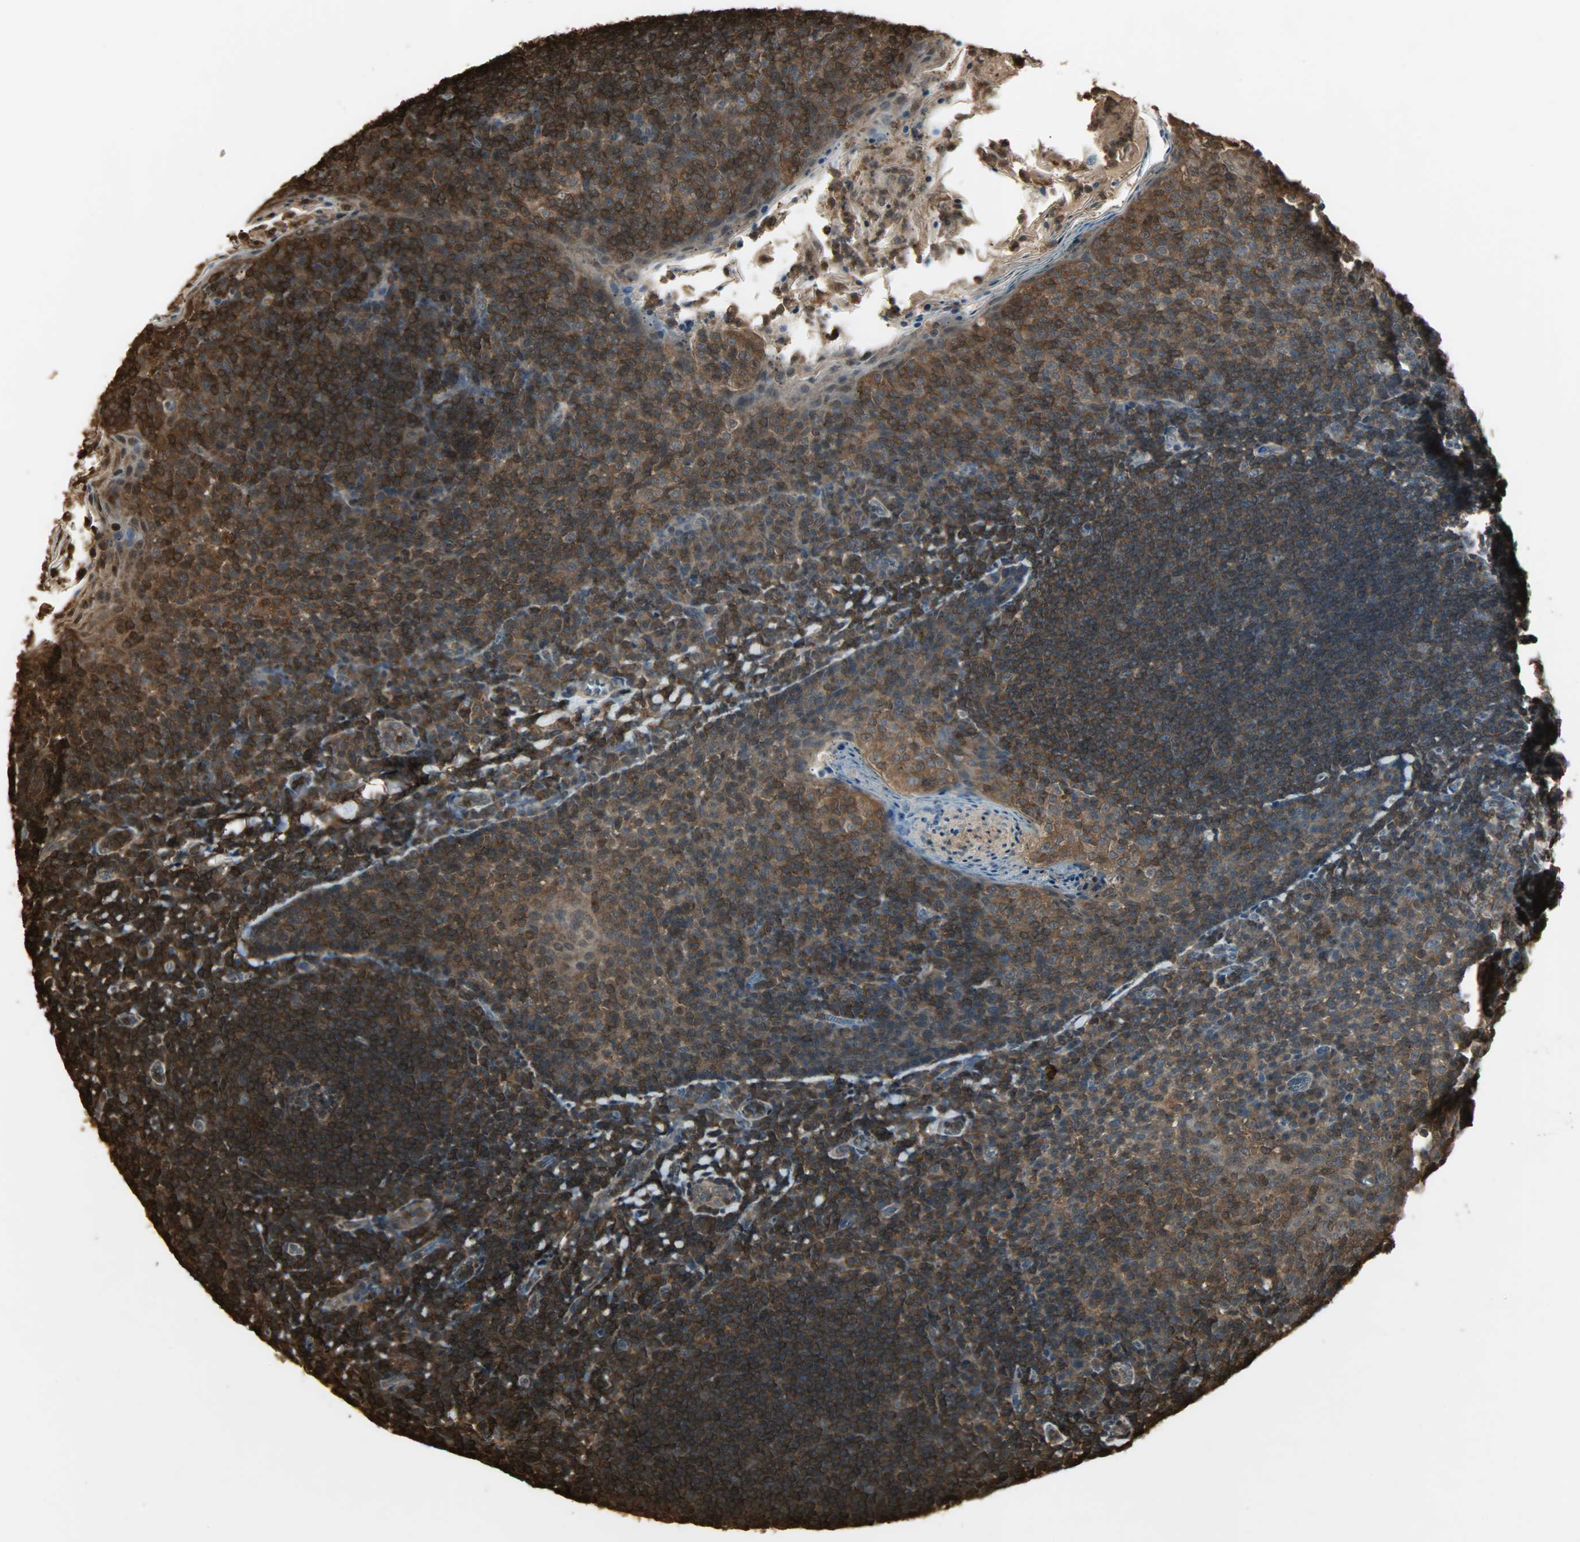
{"staining": {"intensity": "strong", "quantity": ">75%", "location": "cytoplasmic/membranous"}, "tissue": "tonsil", "cell_type": "Germinal center cells", "image_type": "normal", "snomed": [{"axis": "morphology", "description": "Normal tissue, NOS"}, {"axis": "topography", "description": "Tonsil"}], "caption": "Germinal center cells reveal strong cytoplasmic/membranous staining in about >75% of cells in unremarkable tonsil.", "gene": "YWHAZ", "patient": {"sex": "male", "age": 31}}